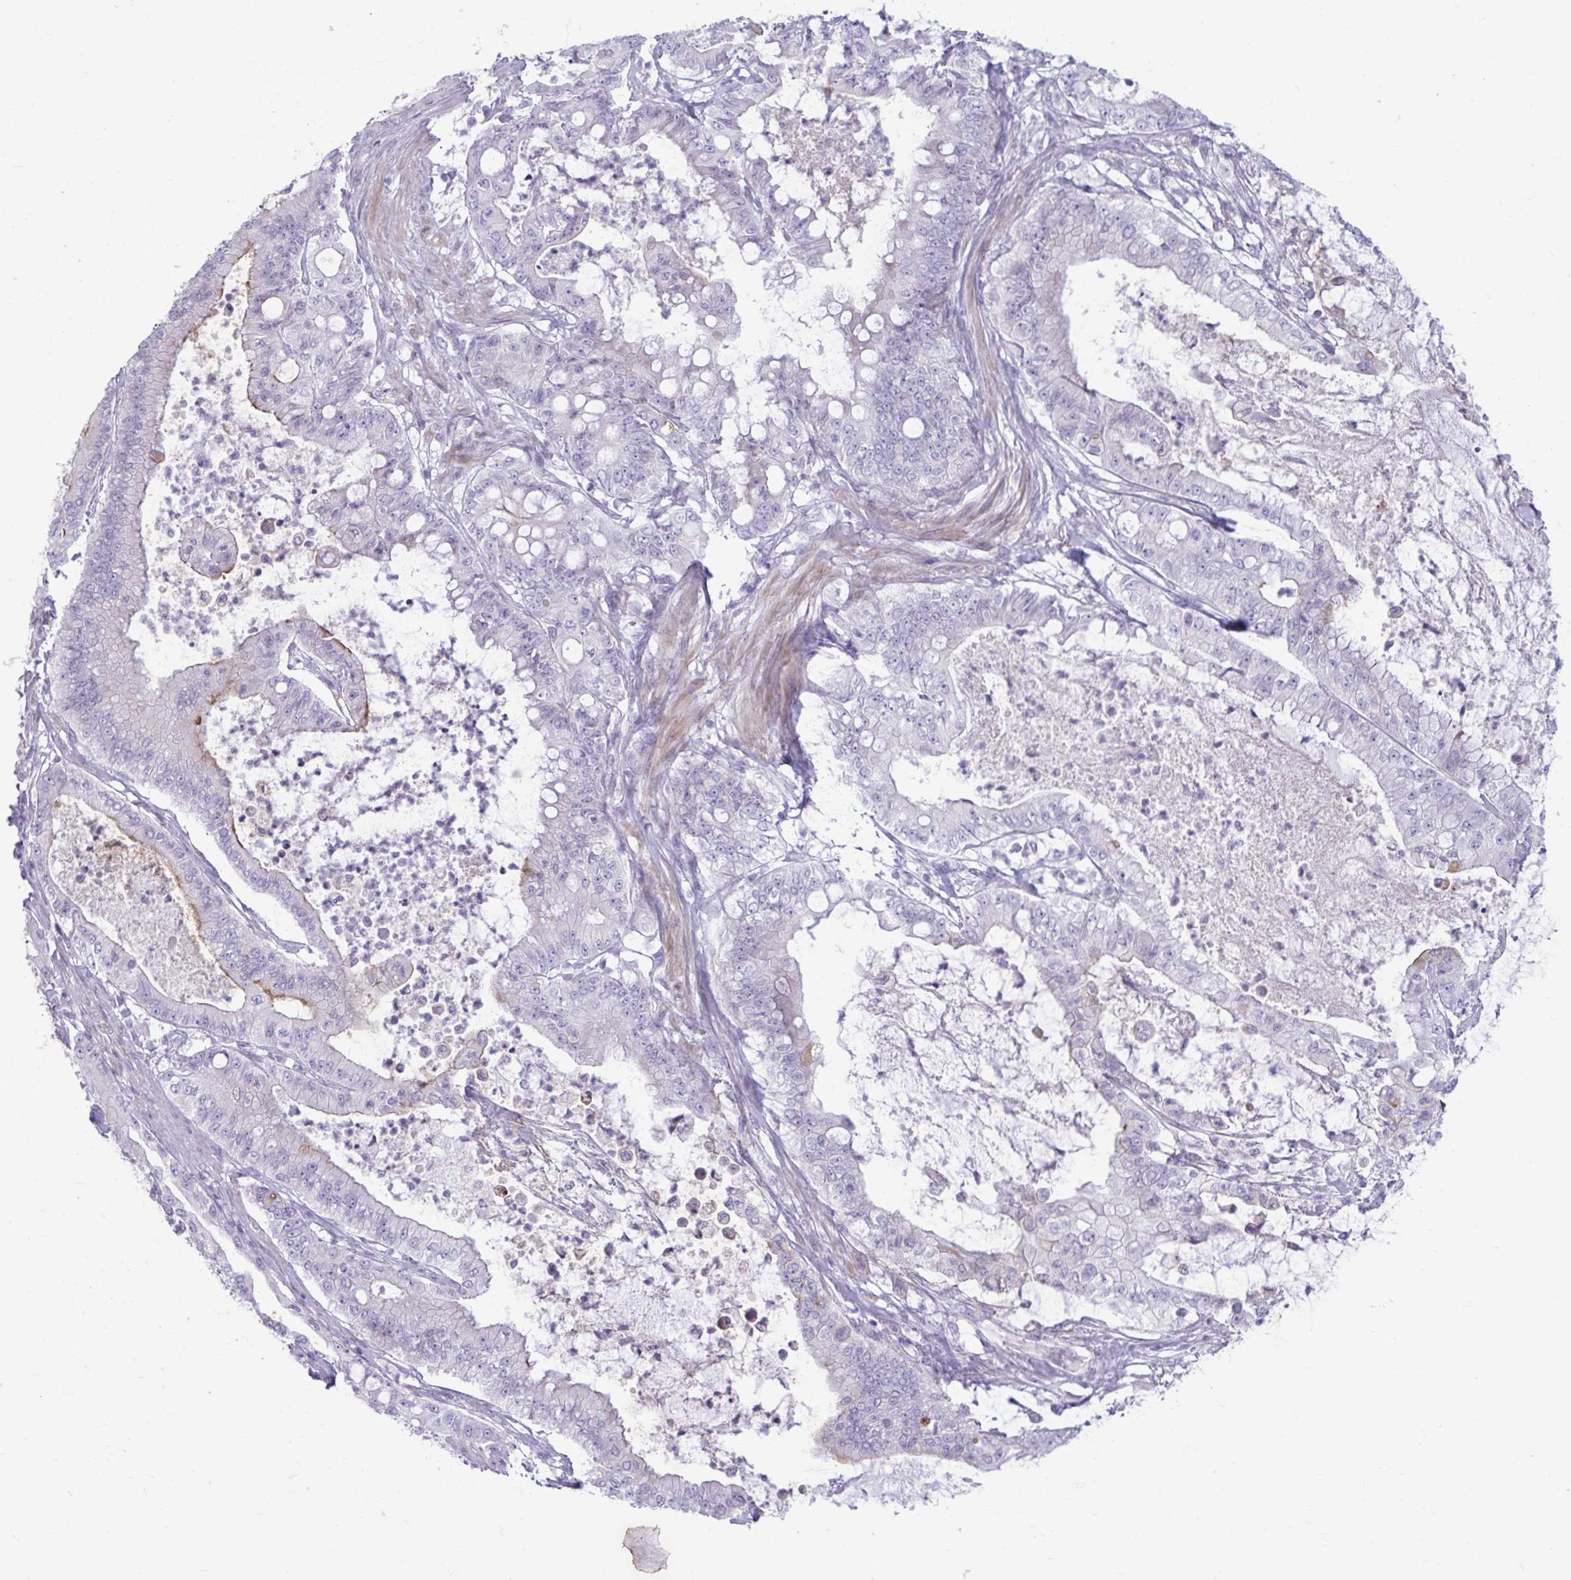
{"staining": {"intensity": "negative", "quantity": "none", "location": "none"}, "tissue": "pancreatic cancer", "cell_type": "Tumor cells", "image_type": "cancer", "snomed": [{"axis": "morphology", "description": "Adenocarcinoma, NOS"}, {"axis": "topography", "description": "Pancreas"}], "caption": "DAB (3,3'-diaminobenzidine) immunohistochemical staining of pancreatic cancer demonstrates no significant positivity in tumor cells. Brightfield microscopy of immunohistochemistry (IHC) stained with DAB (3,3'-diaminobenzidine) (brown) and hematoxylin (blue), captured at high magnification.", "gene": "MSMO1", "patient": {"sex": "male", "age": 71}}